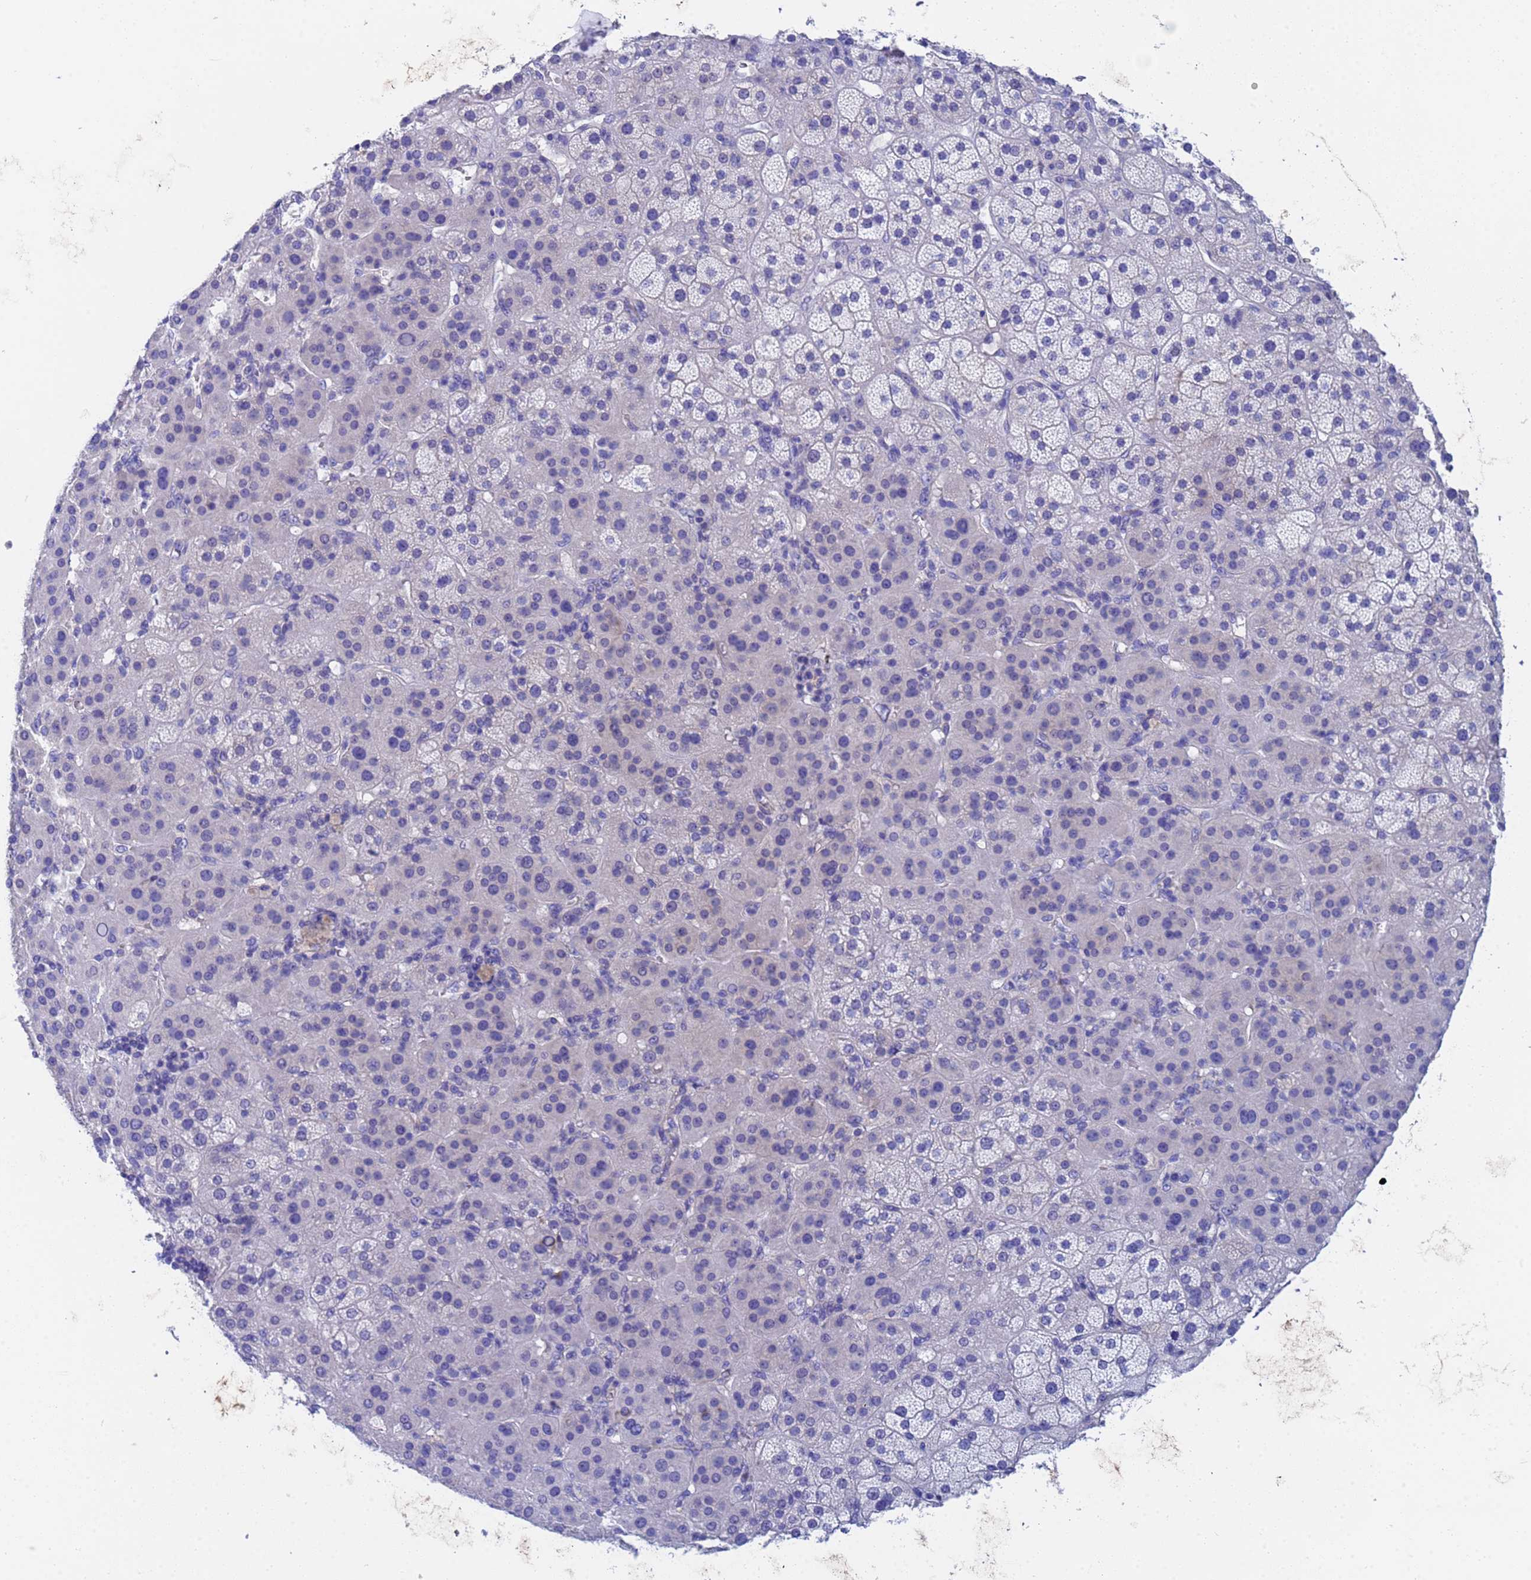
{"staining": {"intensity": "negative", "quantity": "none", "location": "none"}, "tissue": "adrenal gland", "cell_type": "Glandular cells", "image_type": "normal", "snomed": [{"axis": "morphology", "description": "Normal tissue, NOS"}, {"axis": "topography", "description": "Adrenal gland"}], "caption": "An IHC histopathology image of unremarkable adrenal gland is shown. There is no staining in glandular cells of adrenal gland.", "gene": "CST1", "patient": {"sex": "female", "age": 70}}